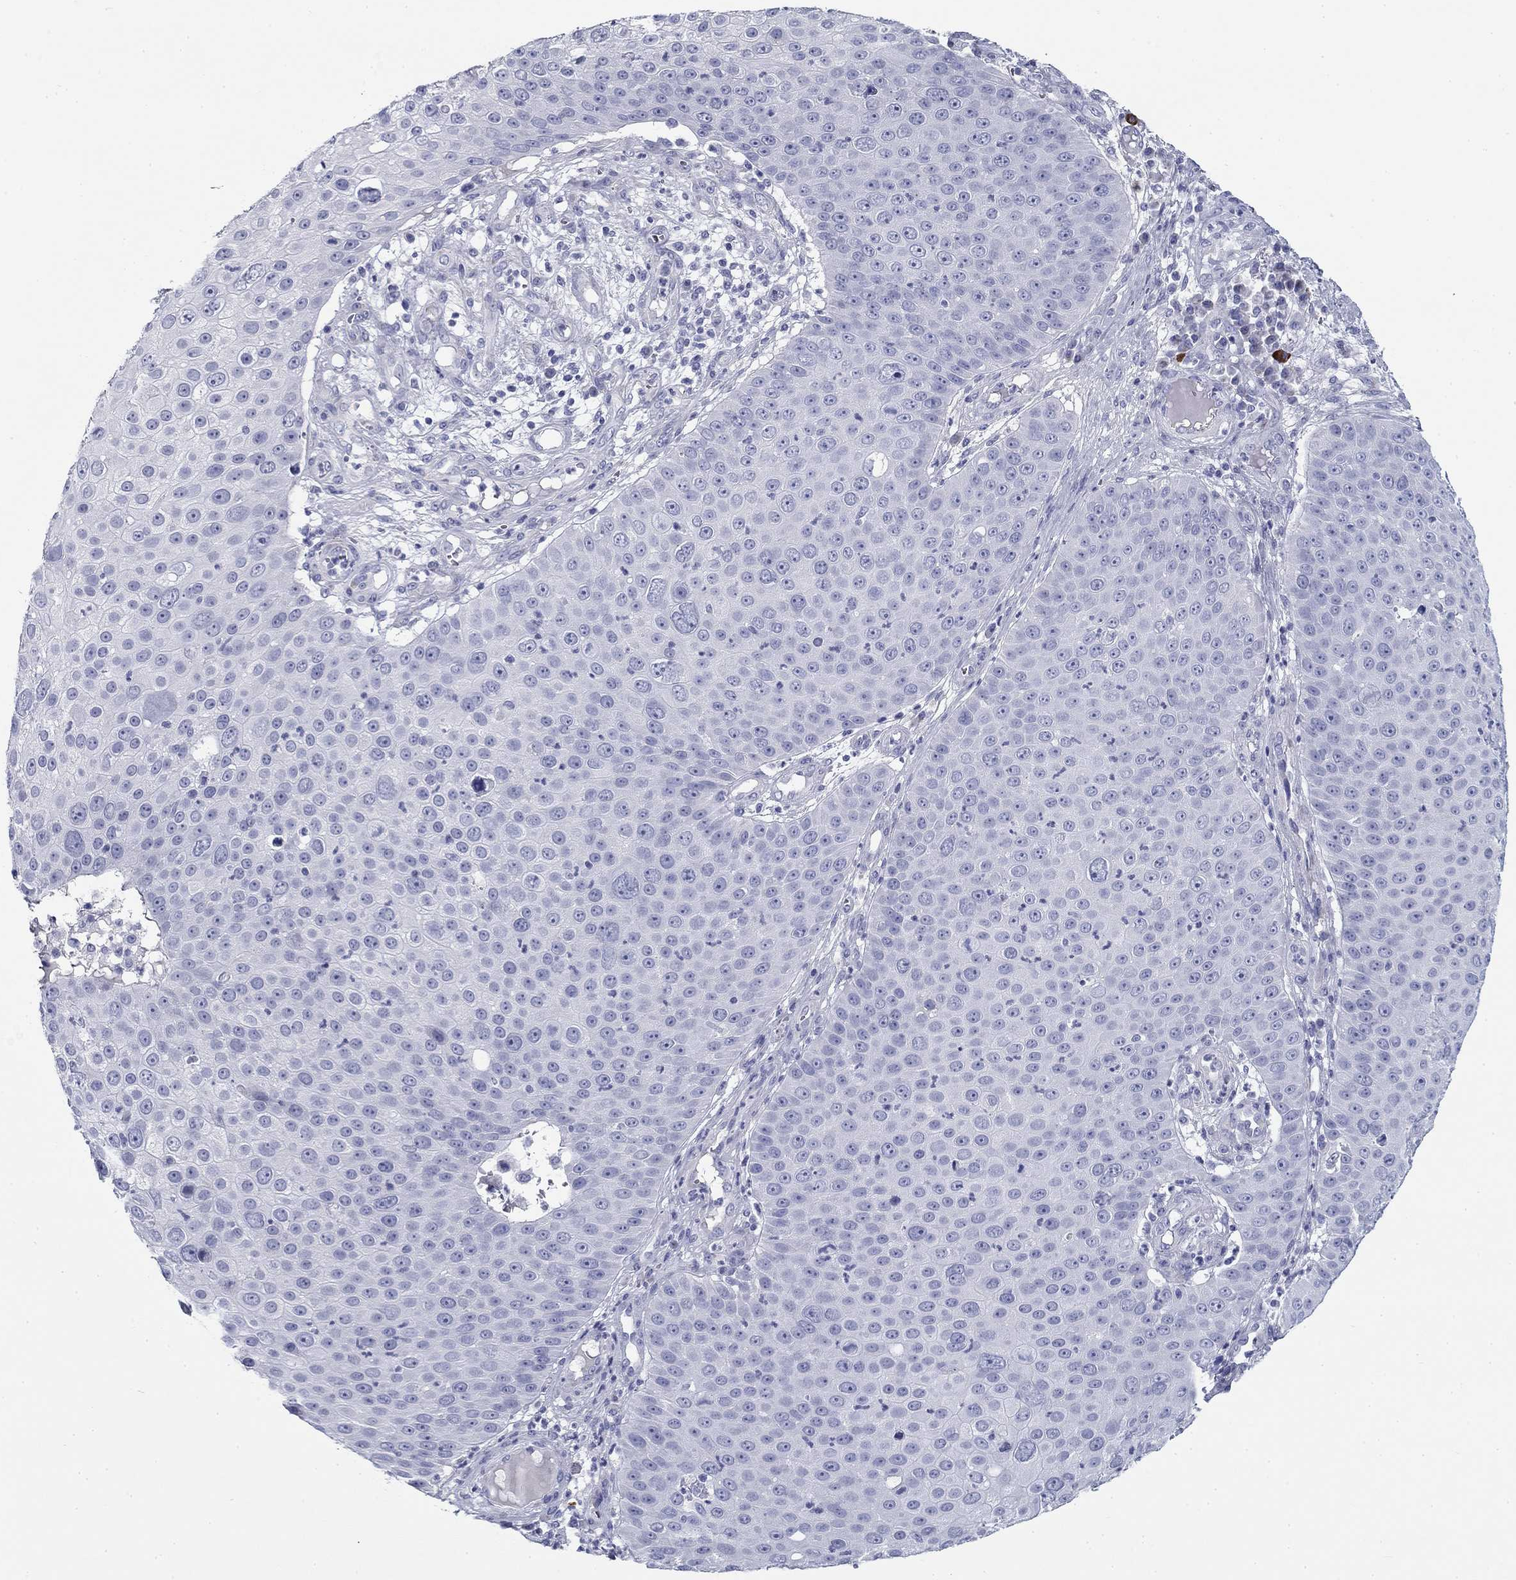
{"staining": {"intensity": "negative", "quantity": "none", "location": "none"}, "tissue": "skin cancer", "cell_type": "Tumor cells", "image_type": "cancer", "snomed": [{"axis": "morphology", "description": "Squamous cell carcinoma, NOS"}, {"axis": "topography", "description": "Skin"}], "caption": "IHC photomicrograph of neoplastic tissue: human squamous cell carcinoma (skin) stained with DAB (3,3'-diaminobenzidine) exhibits no significant protein staining in tumor cells.", "gene": "ZP2", "patient": {"sex": "male", "age": 71}}